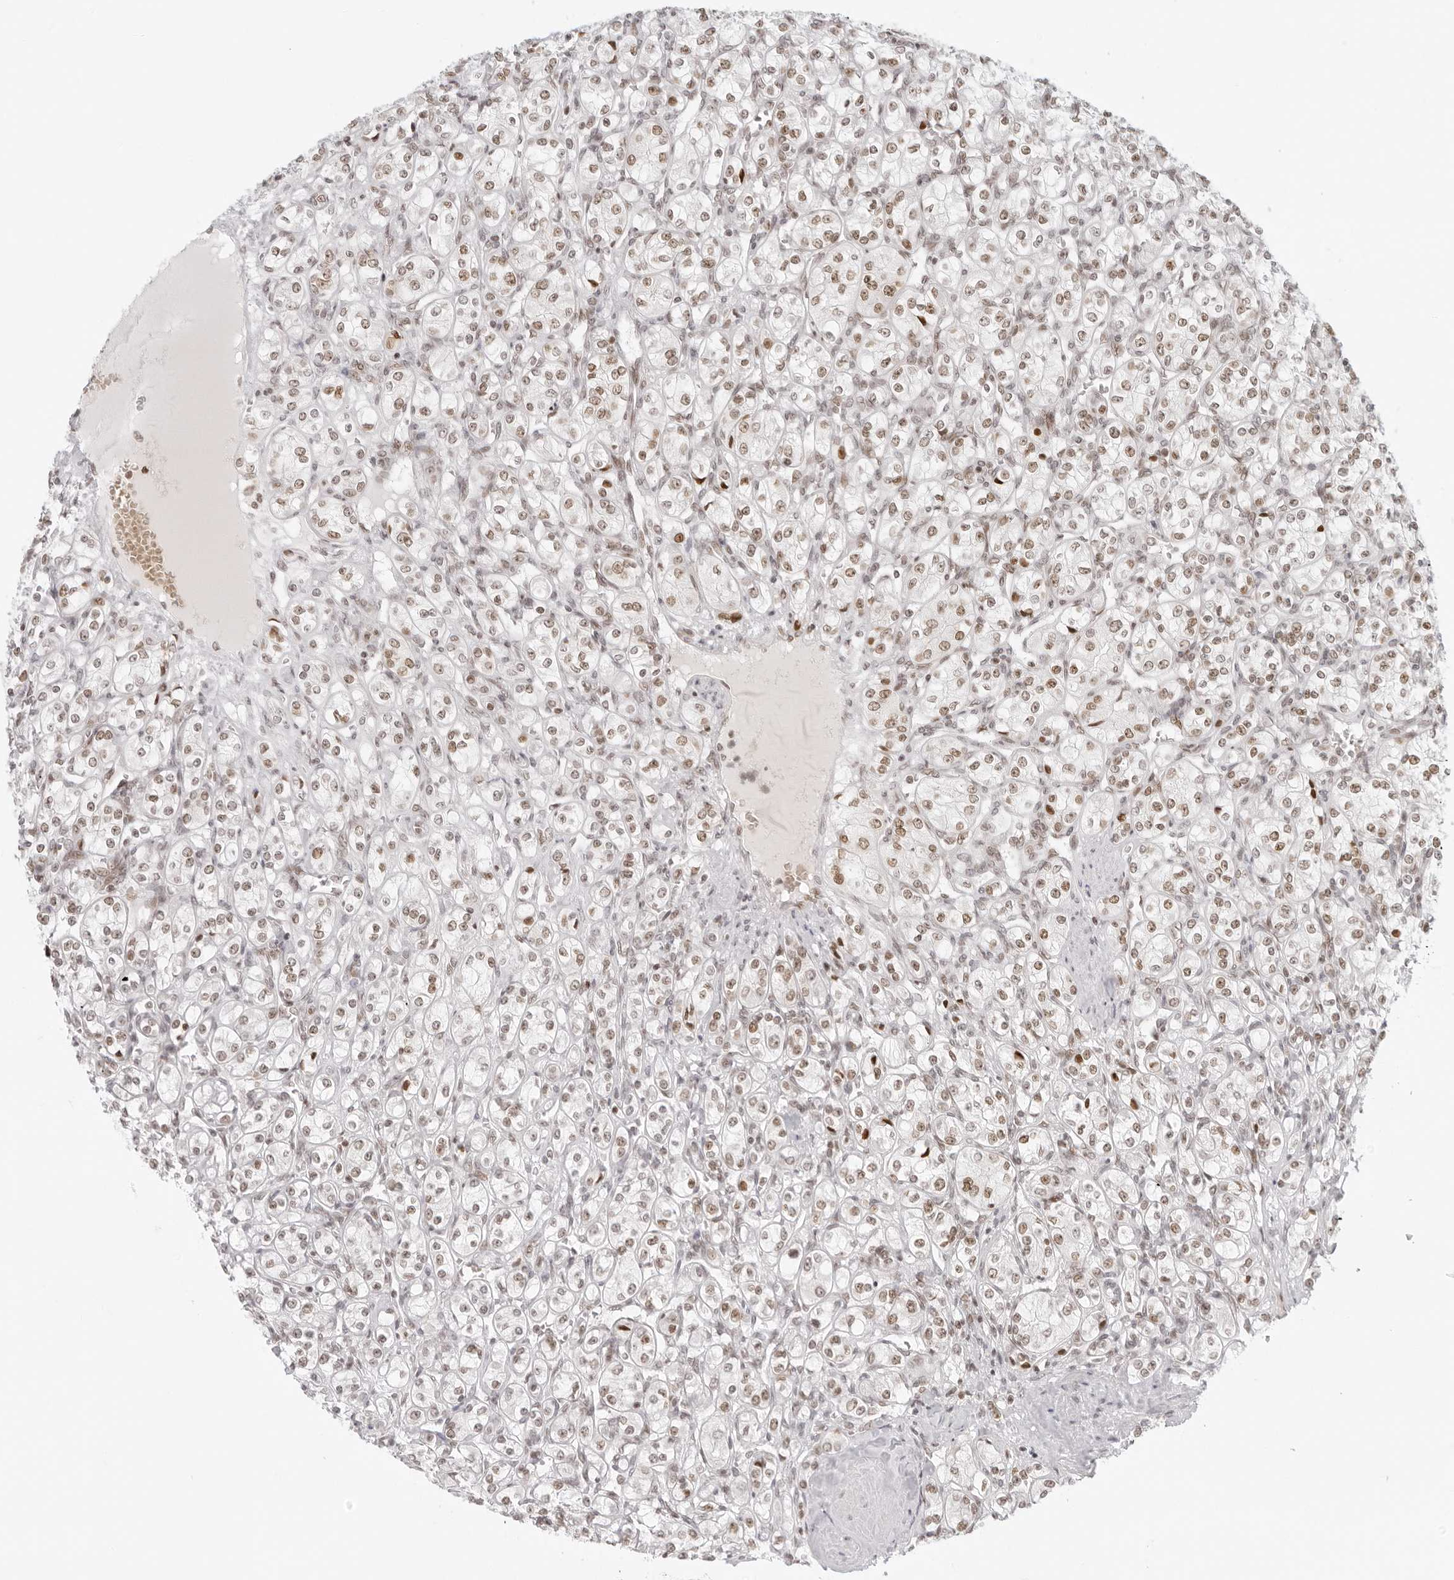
{"staining": {"intensity": "weak", "quantity": "25%-75%", "location": "nuclear"}, "tissue": "renal cancer", "cell_type": "Tumor cells", "image_type": "cancer", "snomed": [{"axis": "morphology", "description": "Adenocarcinoma, NOS"}, {"axis": "topography", "description": "Kidney"}], "caption": "Immunohistochemistry (IHC) micrograph of neoplastic tissue: human renal cancer (adenocarcinoma) stained using immunohistochemistry (IHC) reveals low levels of weak protein expression localized specifically in the nuclear of tumor cells, appearing as a nuclear brown color.", "gene": "RCC1", "patient": {"sex": "male", "age": 77}}